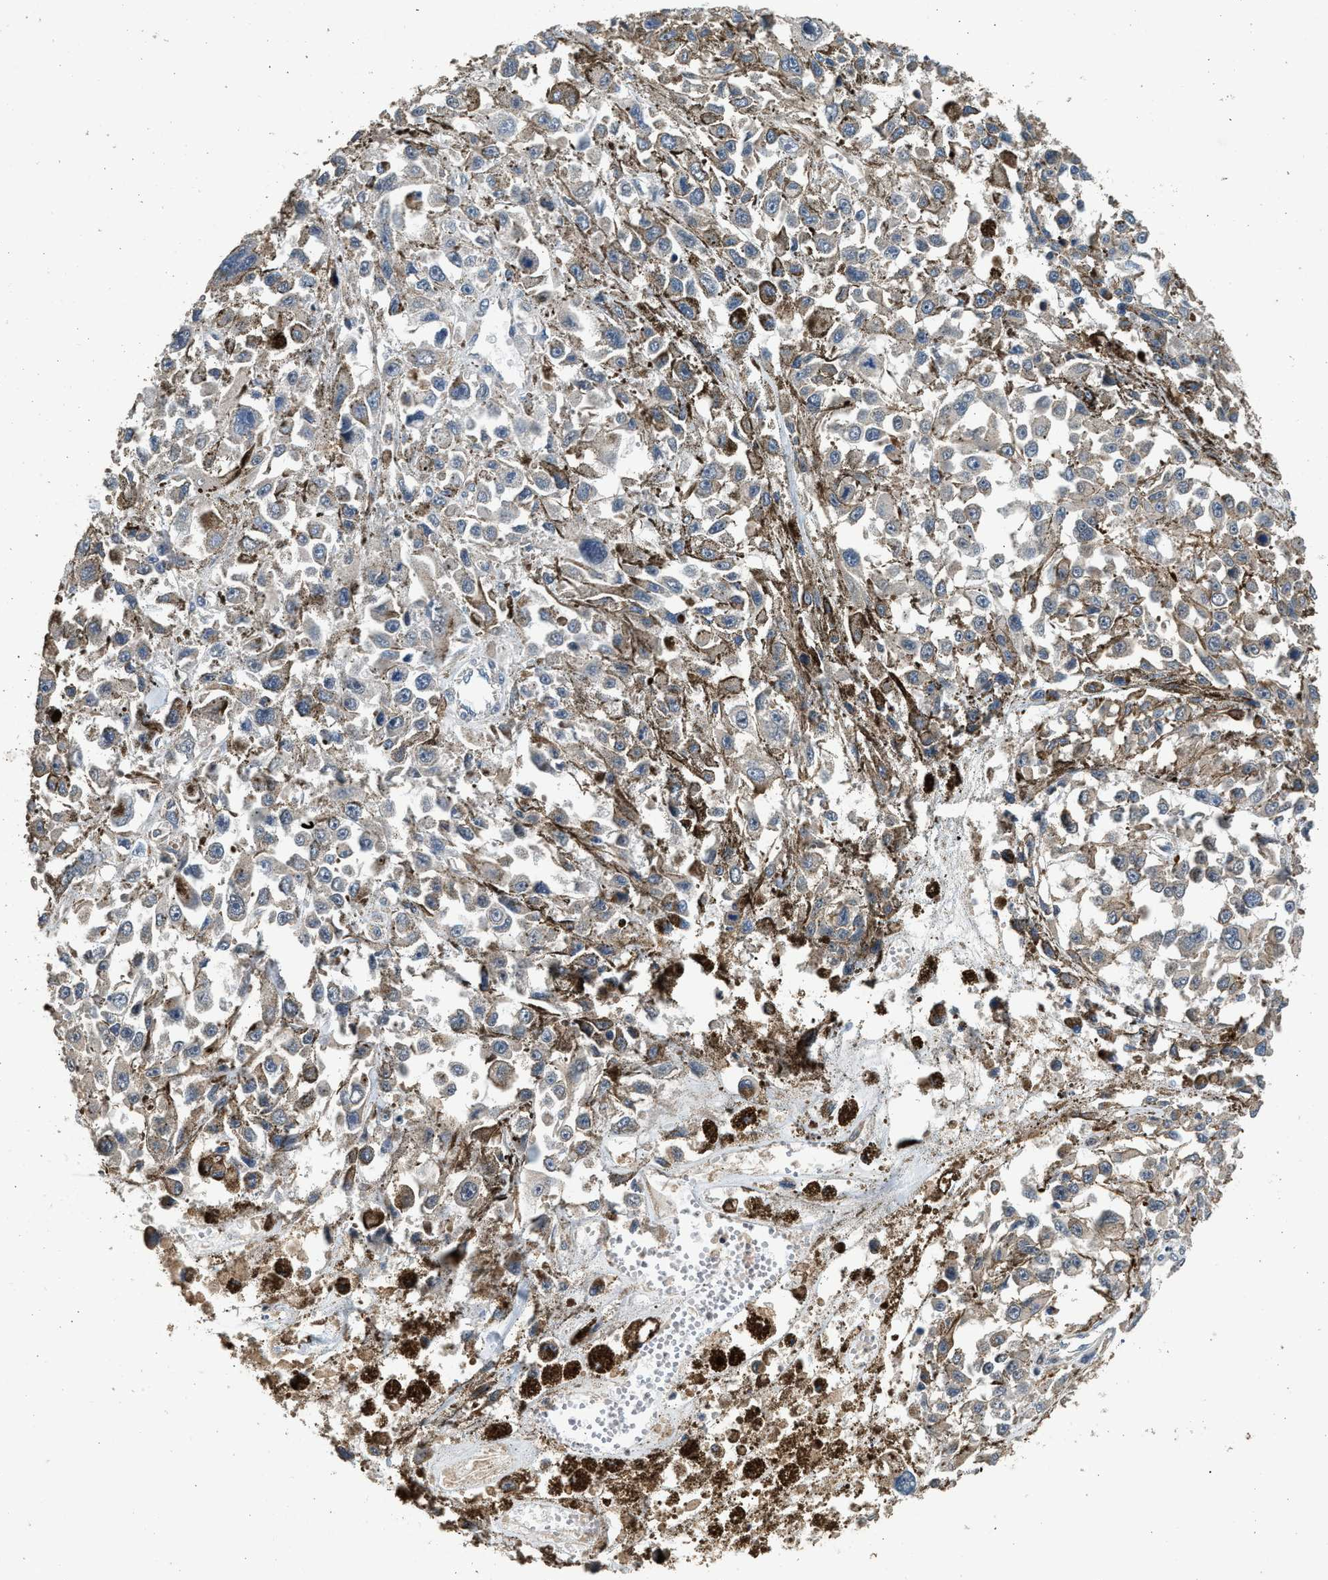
{"staining": {"intensity": "negative", "quantity": "none", "location": "none"}, "tissue": "melanoma", "cell_type": "Tumor cells", "image_type": "cancer", "snomed": [{"axis": "morphology", "description": "Malignant melanoma, Metastatic site"}, {"axis": "topography", "description": "Lymph node"}], "caption": "Tumor cells are negative for protein expression in human malignant melanoma (metastatic site). (IHC, brightfield microscopy, high magnification).", "gene": "PCLO", "patient": {"sex": "male", "age": 59}}